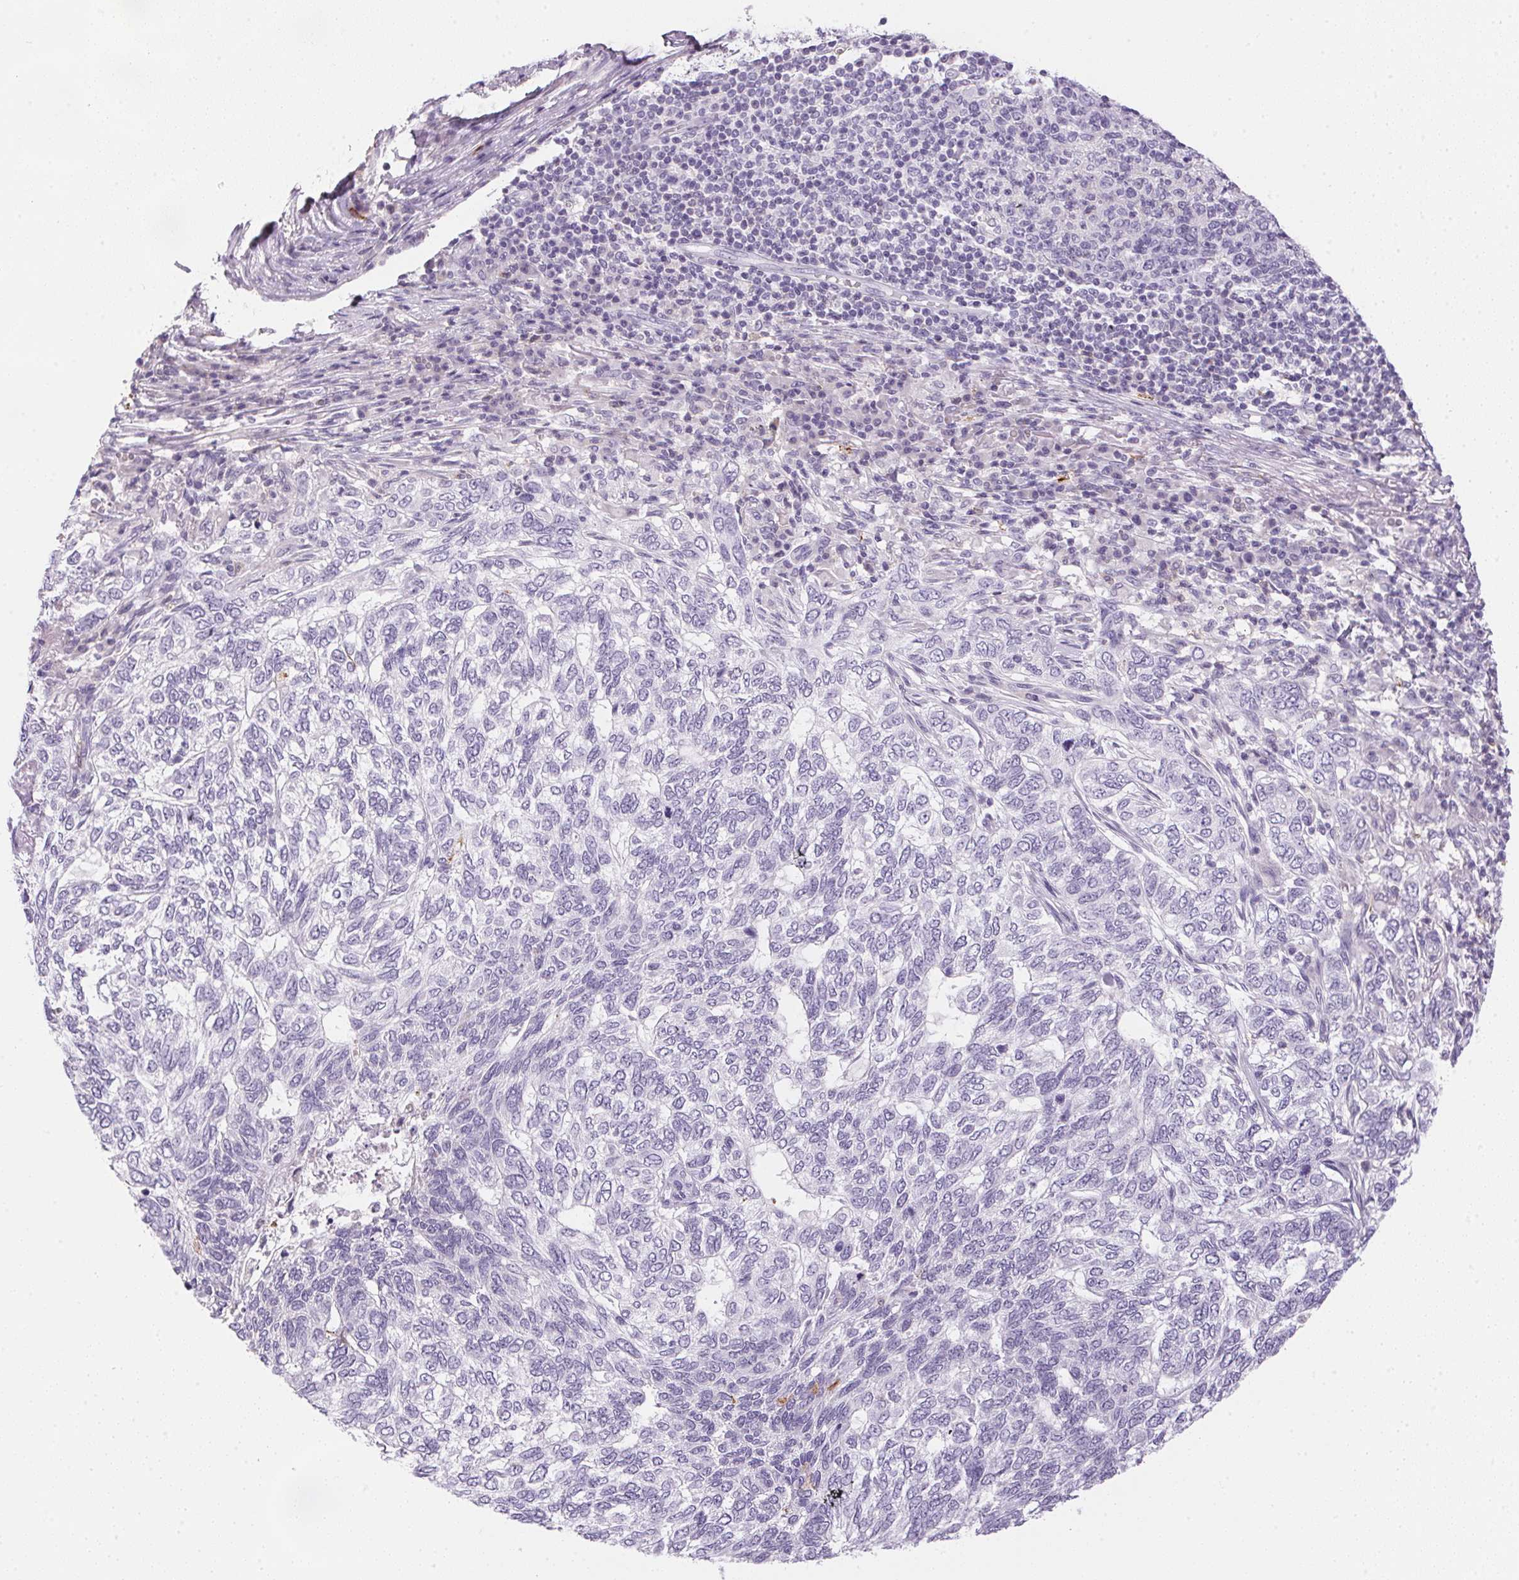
{"staining": {"intensity": "negative", "quantity": "none", "location": "none"}, "tissue": "skin cancer", "cell_type": "Tumor cells", "image_type": "cancer", "snomed": [{"axis": "morphology", "description": "Basal cell carcinoma"}, {"axis": "topography", "description": "Skin"}], "caption": "Skin cancer (basal cell carcinoma) was stained to show a protein in brown. There is no significant expression in tumor cells.", "gene": "ECPAS", "patient": {"sex": "female", "age": 65}}